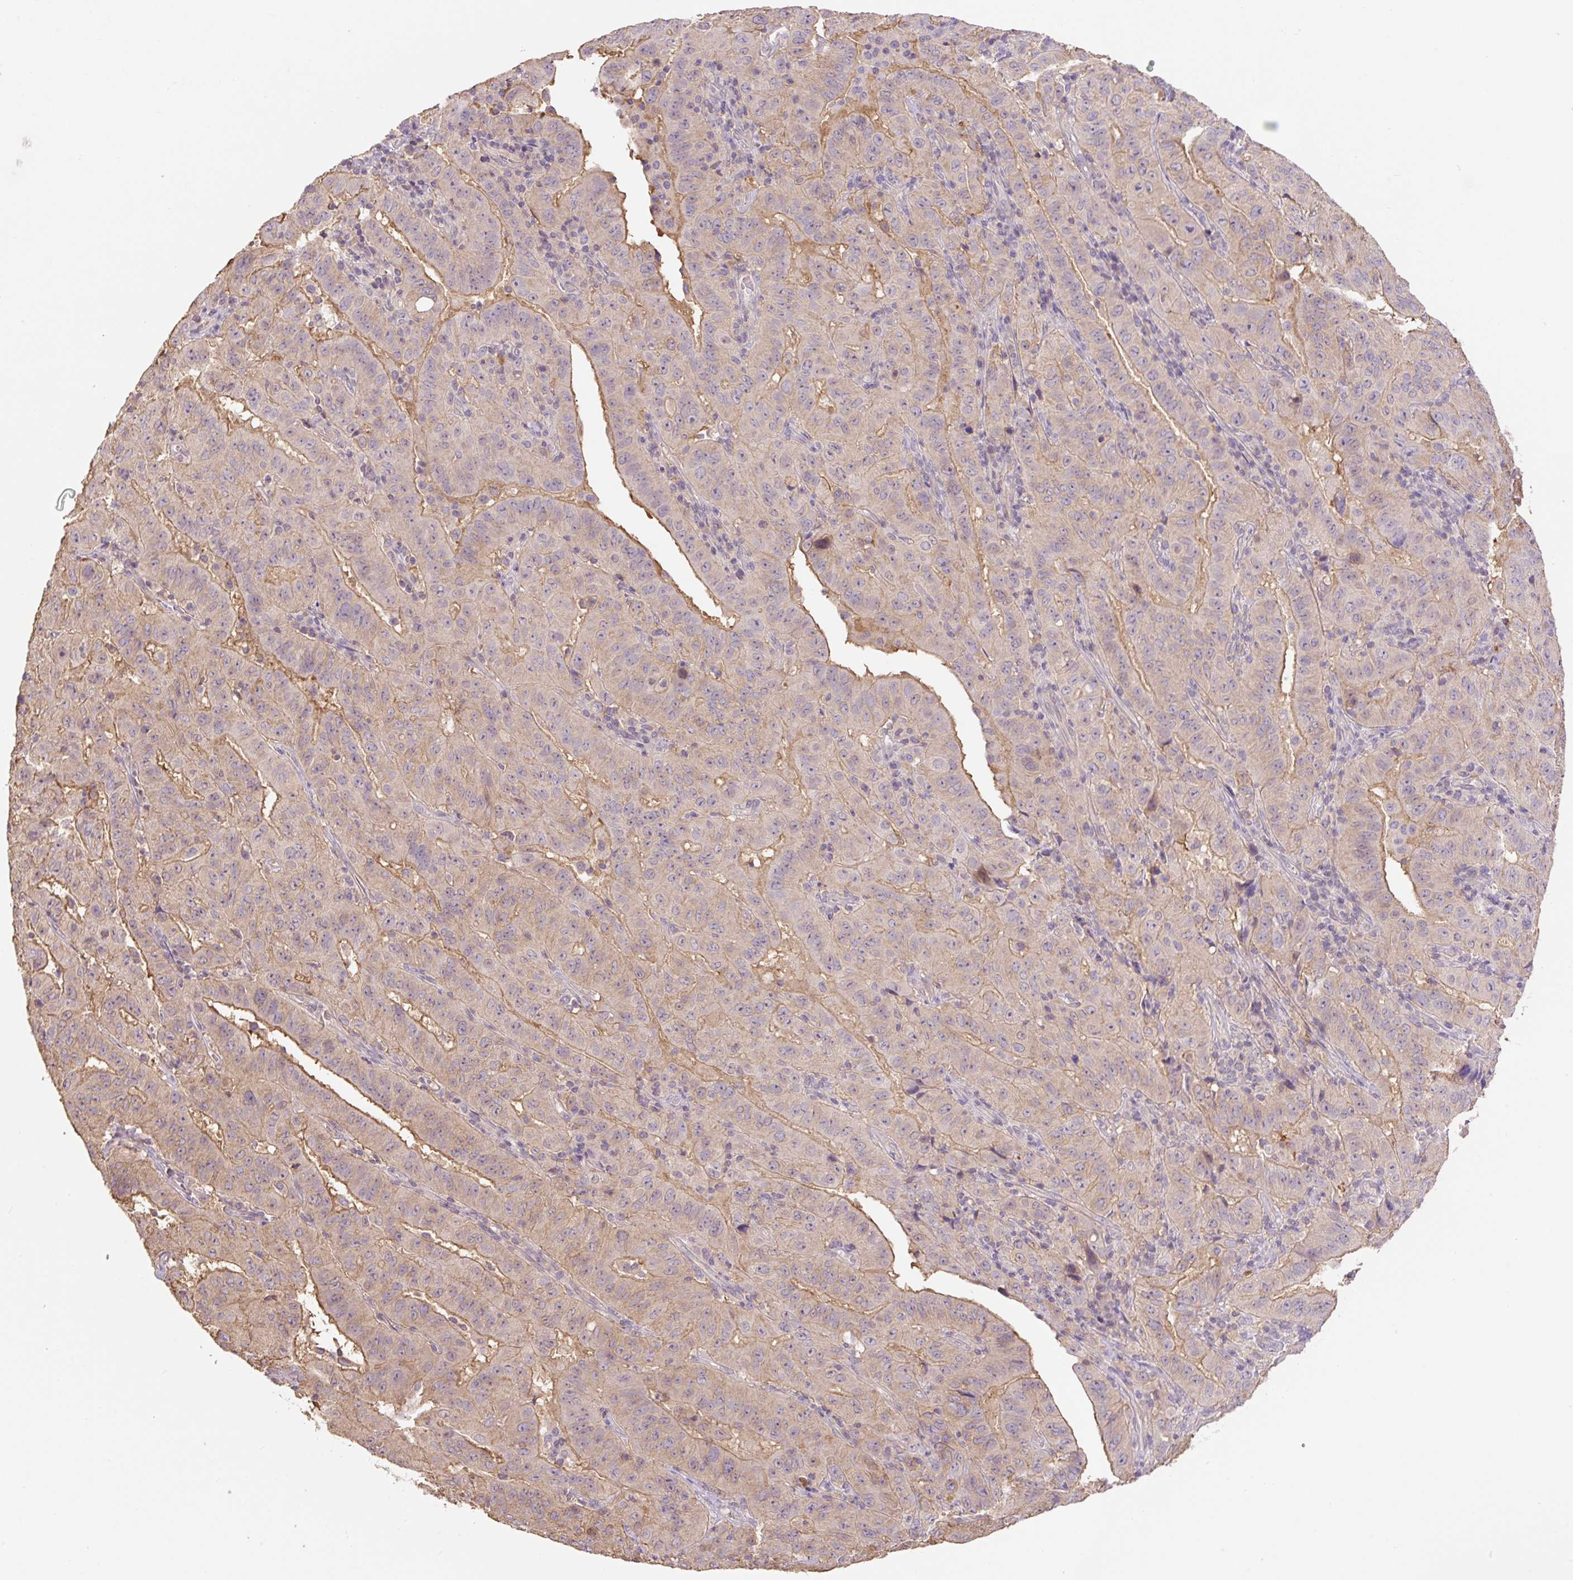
{"staining": {"intensity": "moderate", "quantity": "<25%", "location": "cytoplasmic/membranous"}, "tissue": "pancreatic cancer", "cell_type": "Tumor cells", "image_type": "cancer", "snomed": [{"axis": "morphology", "description": "Adenocarcinoma, NOS"}, {"axis": "topography", "description": "Pancreas"}], "caption": "Pancreatic adenocarcinoma was stained to show a protein in brown. There is low levels of moderate cytoplasmic/membranous staining in approximately <25% of tumor cells.", "gene": "COX8A", "patient": {"sex": "male", "age": 63}}